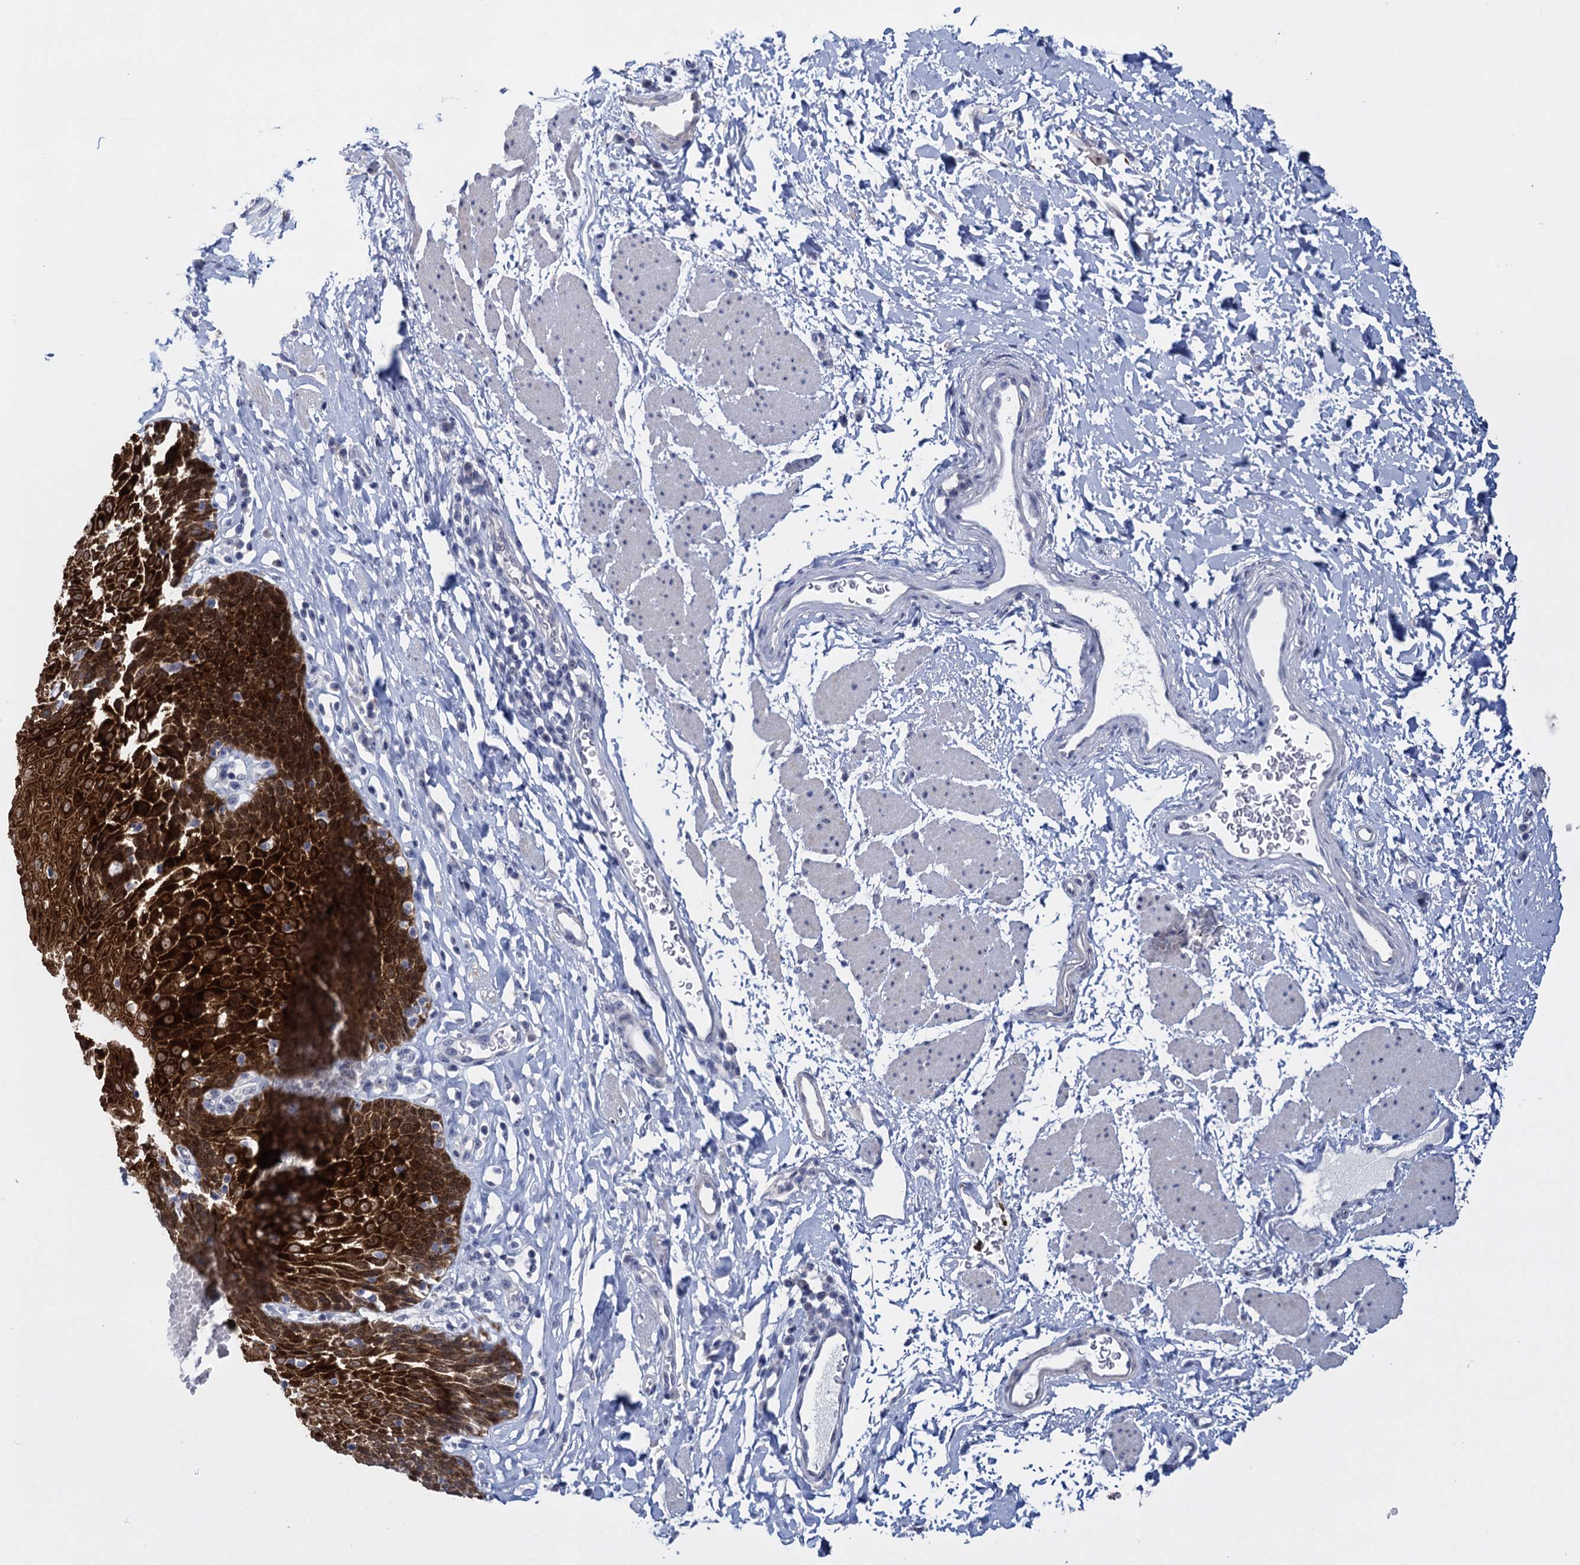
{"staining": {"intensity": "strong", "quantity": ">75%", "location": "cytoplasmic/membranous,nuclear"}, "tissue": "esophagus", "cell_type": "Squamous epithelial cells", "image_type": "normal", "snomed": [{"axis": "morphology", "description": "Normal tissue, NOS"}, {"axis": "topography", "description": "Esophagus"}], "caption": "The immunohistochemical stain highlights strong cytoplasmic/membranous,nuclear staining in squamous epithelial cells of benign esophagus.", "gene": "SFN", "patient": {"sex": "female", "age": 61}}